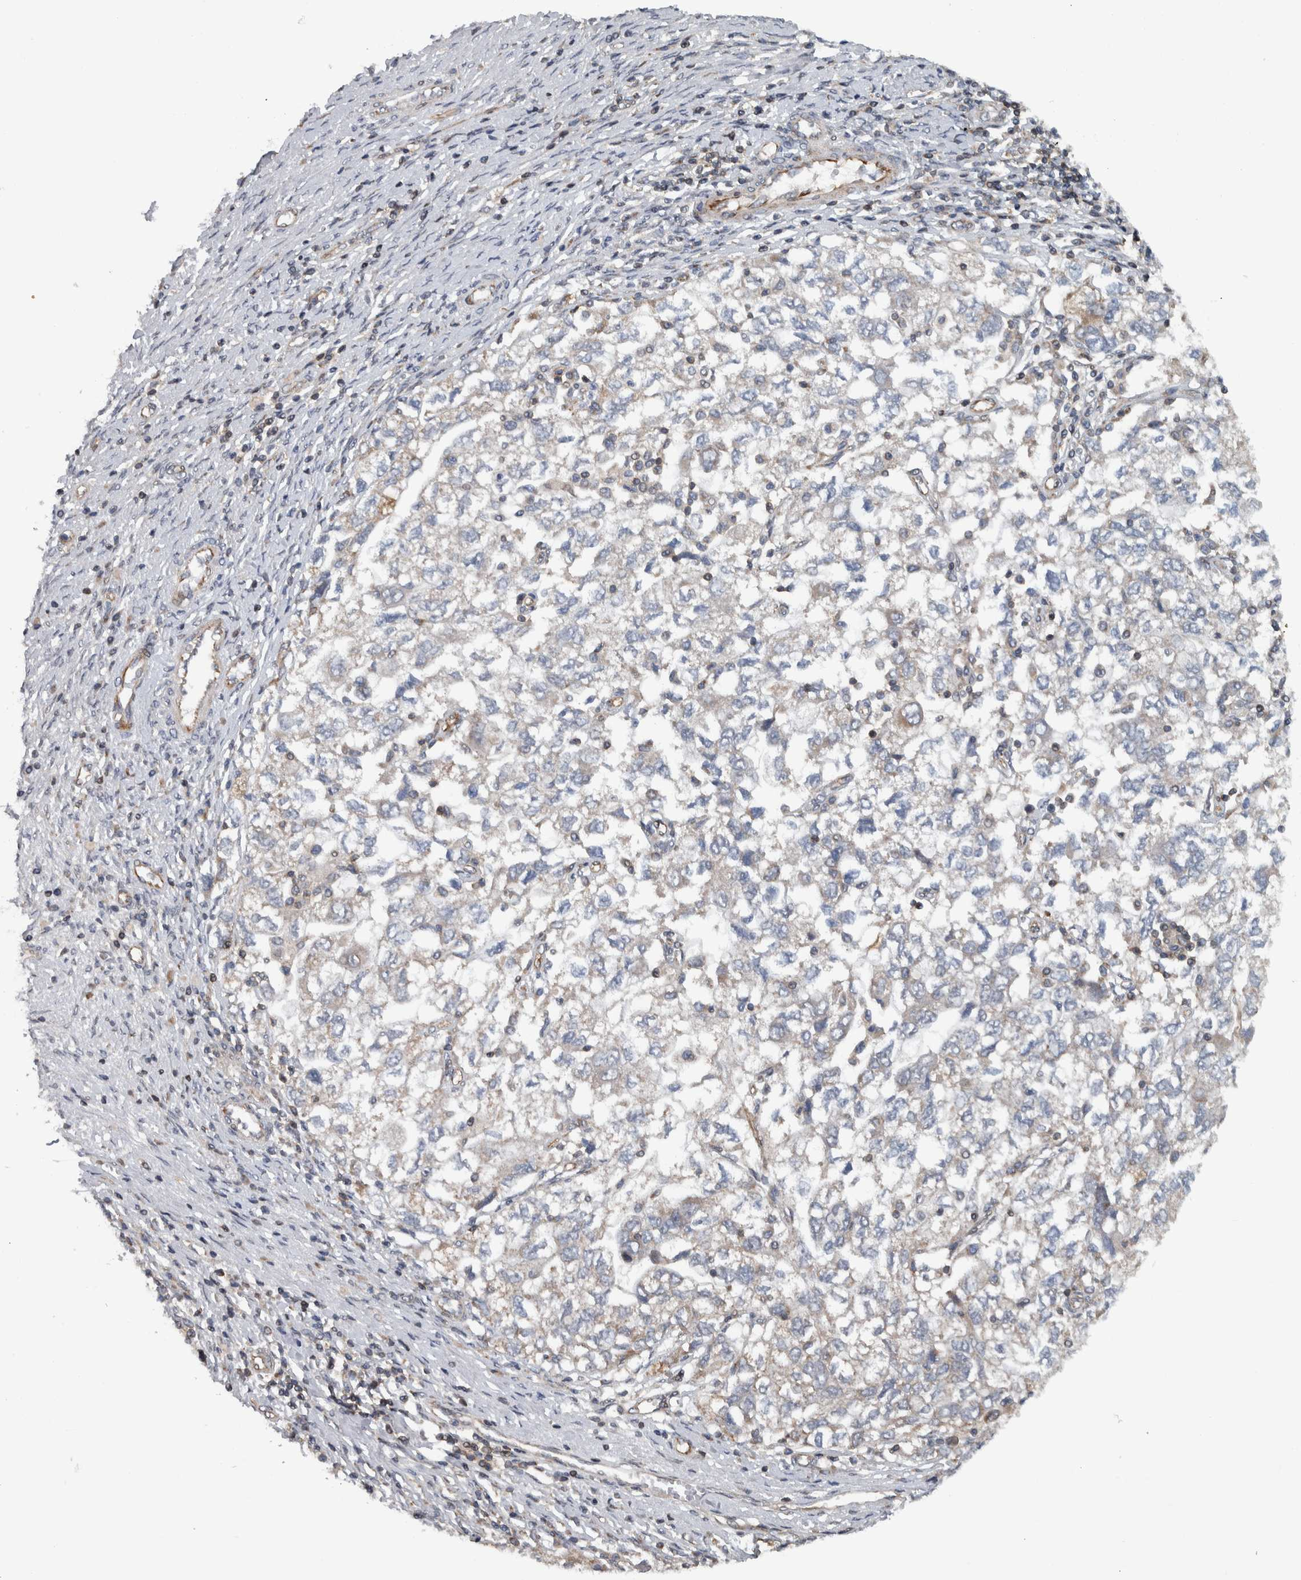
{"staining": {"intensity": "weak", "quantity": "<25%", "location": "cytoplasmic/membranous"}, "tissue": "ovarian cancer", "cell_type": "Tumor cells", "image_type": "cancer", "snomed": [{"axis": "morphology", "description": "Carcinoma, NOS"}, {"axis": "morphology", "description": "Cystadenocarcinoma, serous, NOS"}, {"axis": "topography", "description": "Ovary"}], "caption": "Immunohistochemical staining of human ovarian cancer (serous cystadenocarcinoma) exhibits no significant positivity in tumor cells.", "gene": "BAIAP2L1", "patient": {"sex": "female", "age": 69}}